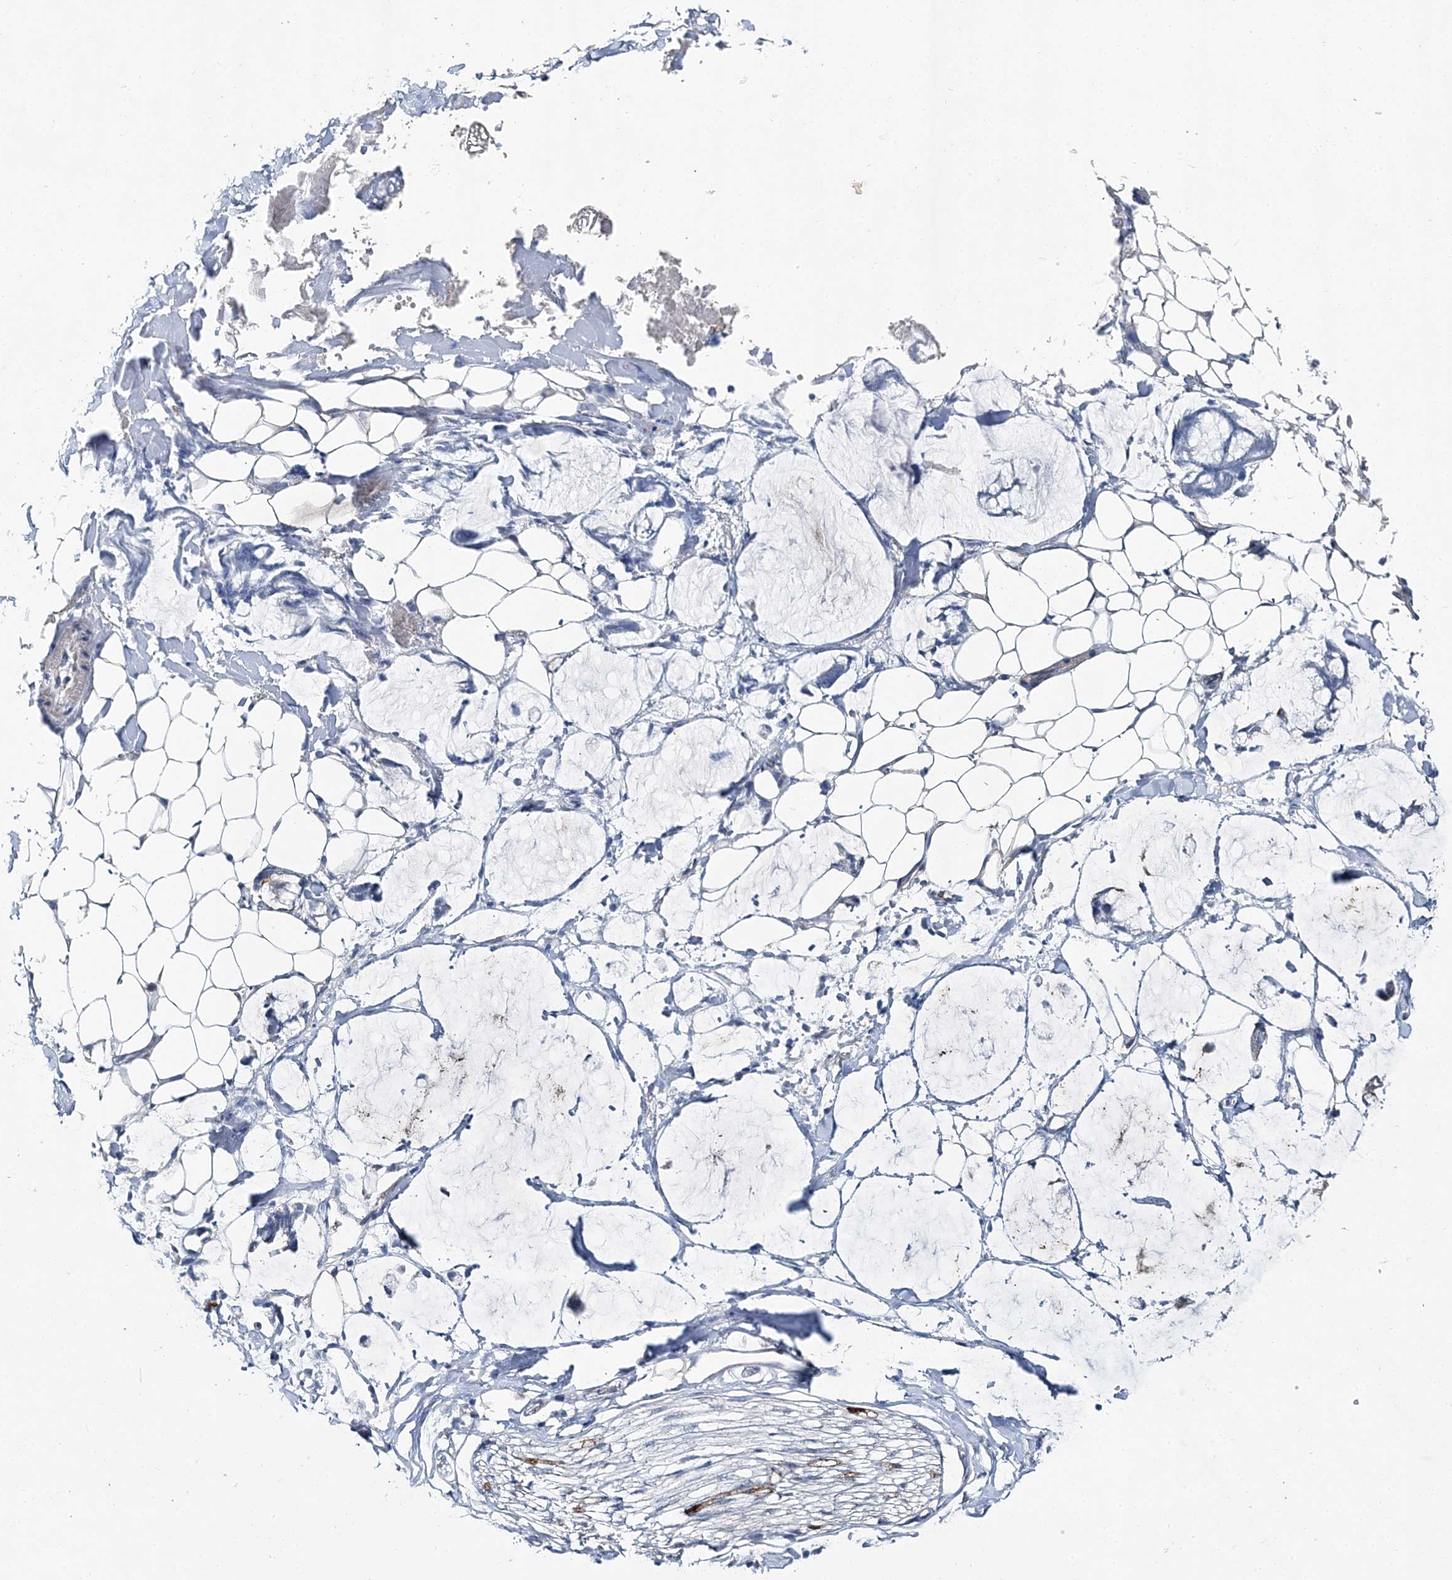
{"staining": {"intensity": "moderate", "quantity": ">75%", "location": "cytoplasmic/membranous"}, "tissue": "adipose tissue", "cell_type": "Adipocytes", "image_type": "normal", "snomed": [{"axis": "morphology", "description": "Normal tissue, NOS"}, {"axis": "morphology", "description": "Adenocarcinoma, NOS"}, {"axis": "topography", "description": "Colon"}, {"axis": "topography", "description": "Peripheral nerve tissue"}], "caption": "Immunohistochemistry (IHC) micrograph of benign adipose tissue stained for a protein (brown), which demonstrates medium levels of moderate cytoplasmic/membranous staining in approximately >75% of adipocytes.", "gene": "SPOPL", "patient": {"sex": "male", "age": 14}}